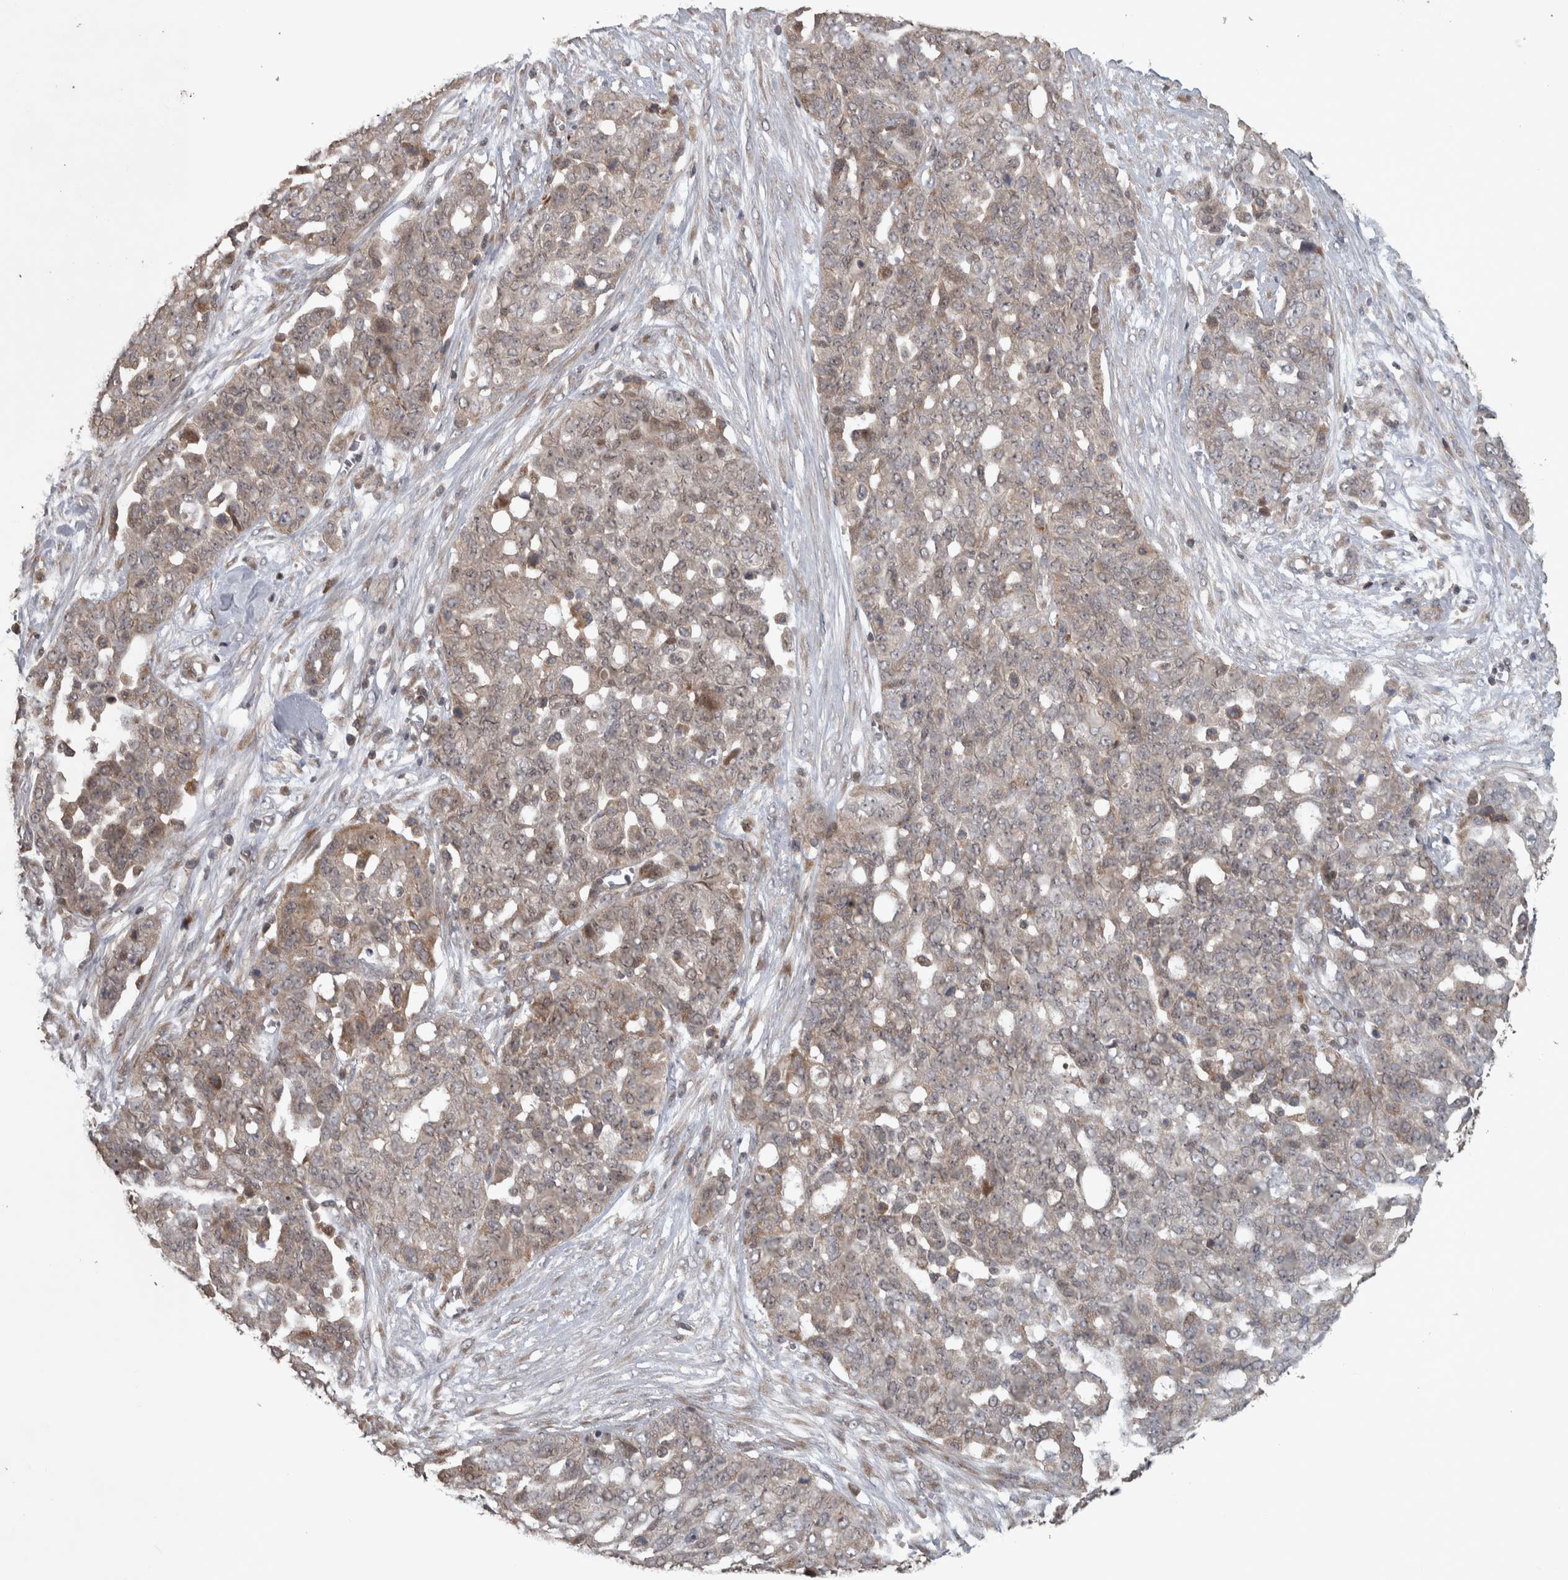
{"staining": {"intensity": "weak", "quantity": "25%-75%", "location": "cytoplasmic/membranous,nuclear"}, "tissue": "ovarian cancer", "cell_type": "Tumor cells", "image_type": "cancer", "snomed": [{"axis": "morphology", "description": "Cystadenocarcinoma, serous, NOS"}, {"axis": "topography", "description": "Soft tissue"}, {"axis": "topography", "description": "Ovary"}], "caption": "Protein staining by IHC demonstrates weak cytoplasmic/membranous and nuclear expression in approximately 25%-75% of tumor cells in ovarian cancer (serous cystadenocarcinoma).", "gene": "ERAL1", "patient": {"sex": "female", "age": 57}}